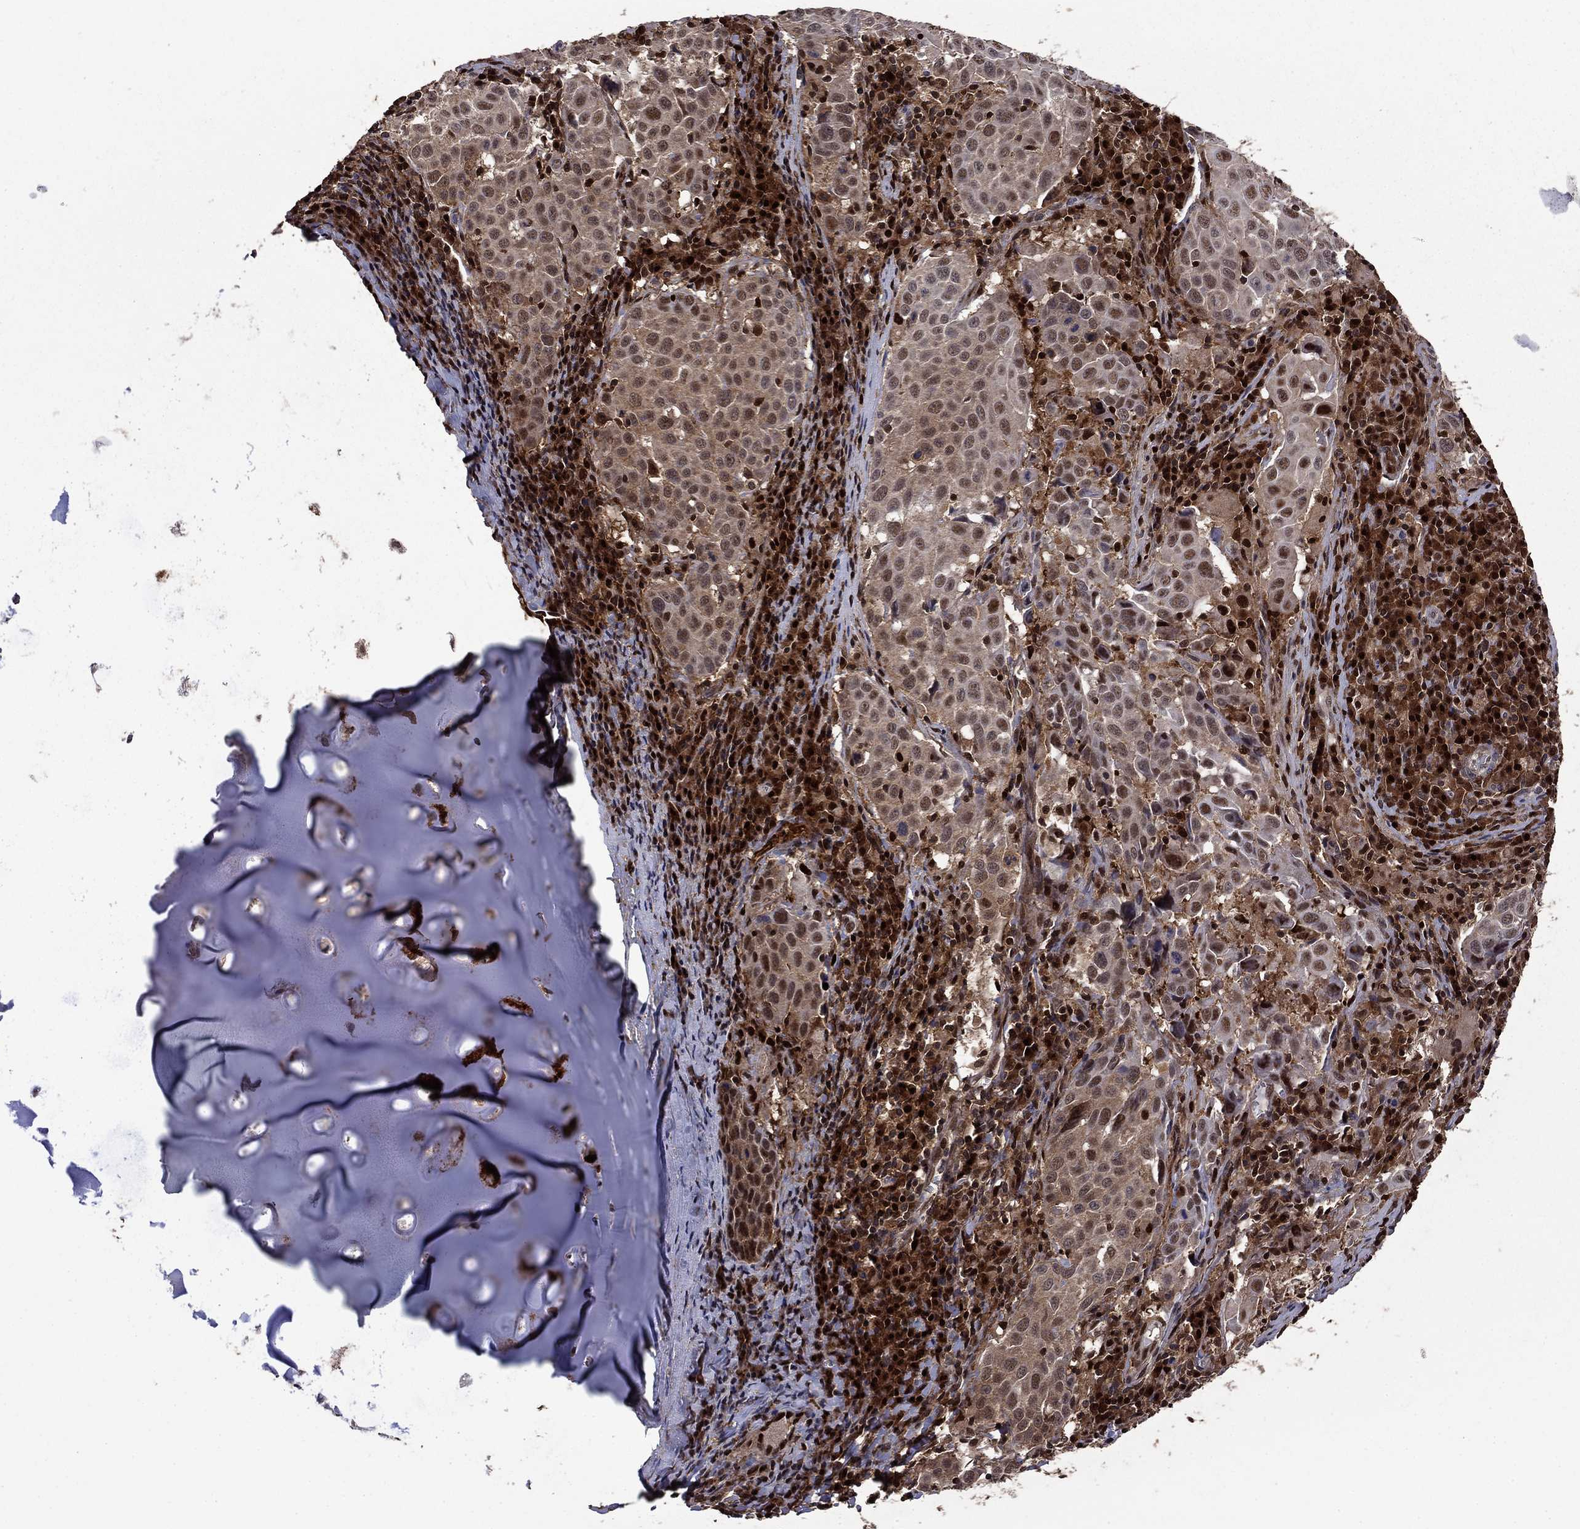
{"staining": {"intensity": "moderate", "quantity": "<25%", "location": "nuclear"}, "tissue": "lung cancer", "cell_type": "Tumor cells", "image_type": "cancer", "snomed": [{"axis": "morphology", "description": "Squamous cell carcinoma, NOS"}, {"axis": "topography", "description": "Lung"}], "caption": "Protein staining by IHC exhibits moderate nuclear expression in approximately <25% of tumor cells in squamous cell carcinoma (lung). The protein is stained brown, and the nuclei are stained in blue (DAB (3,3'-diaminobenzidine) IHC with brightfield microscopy, high magnification).", "gene": "APPBP2", "patient": {"sex": "male", "age": 57}}